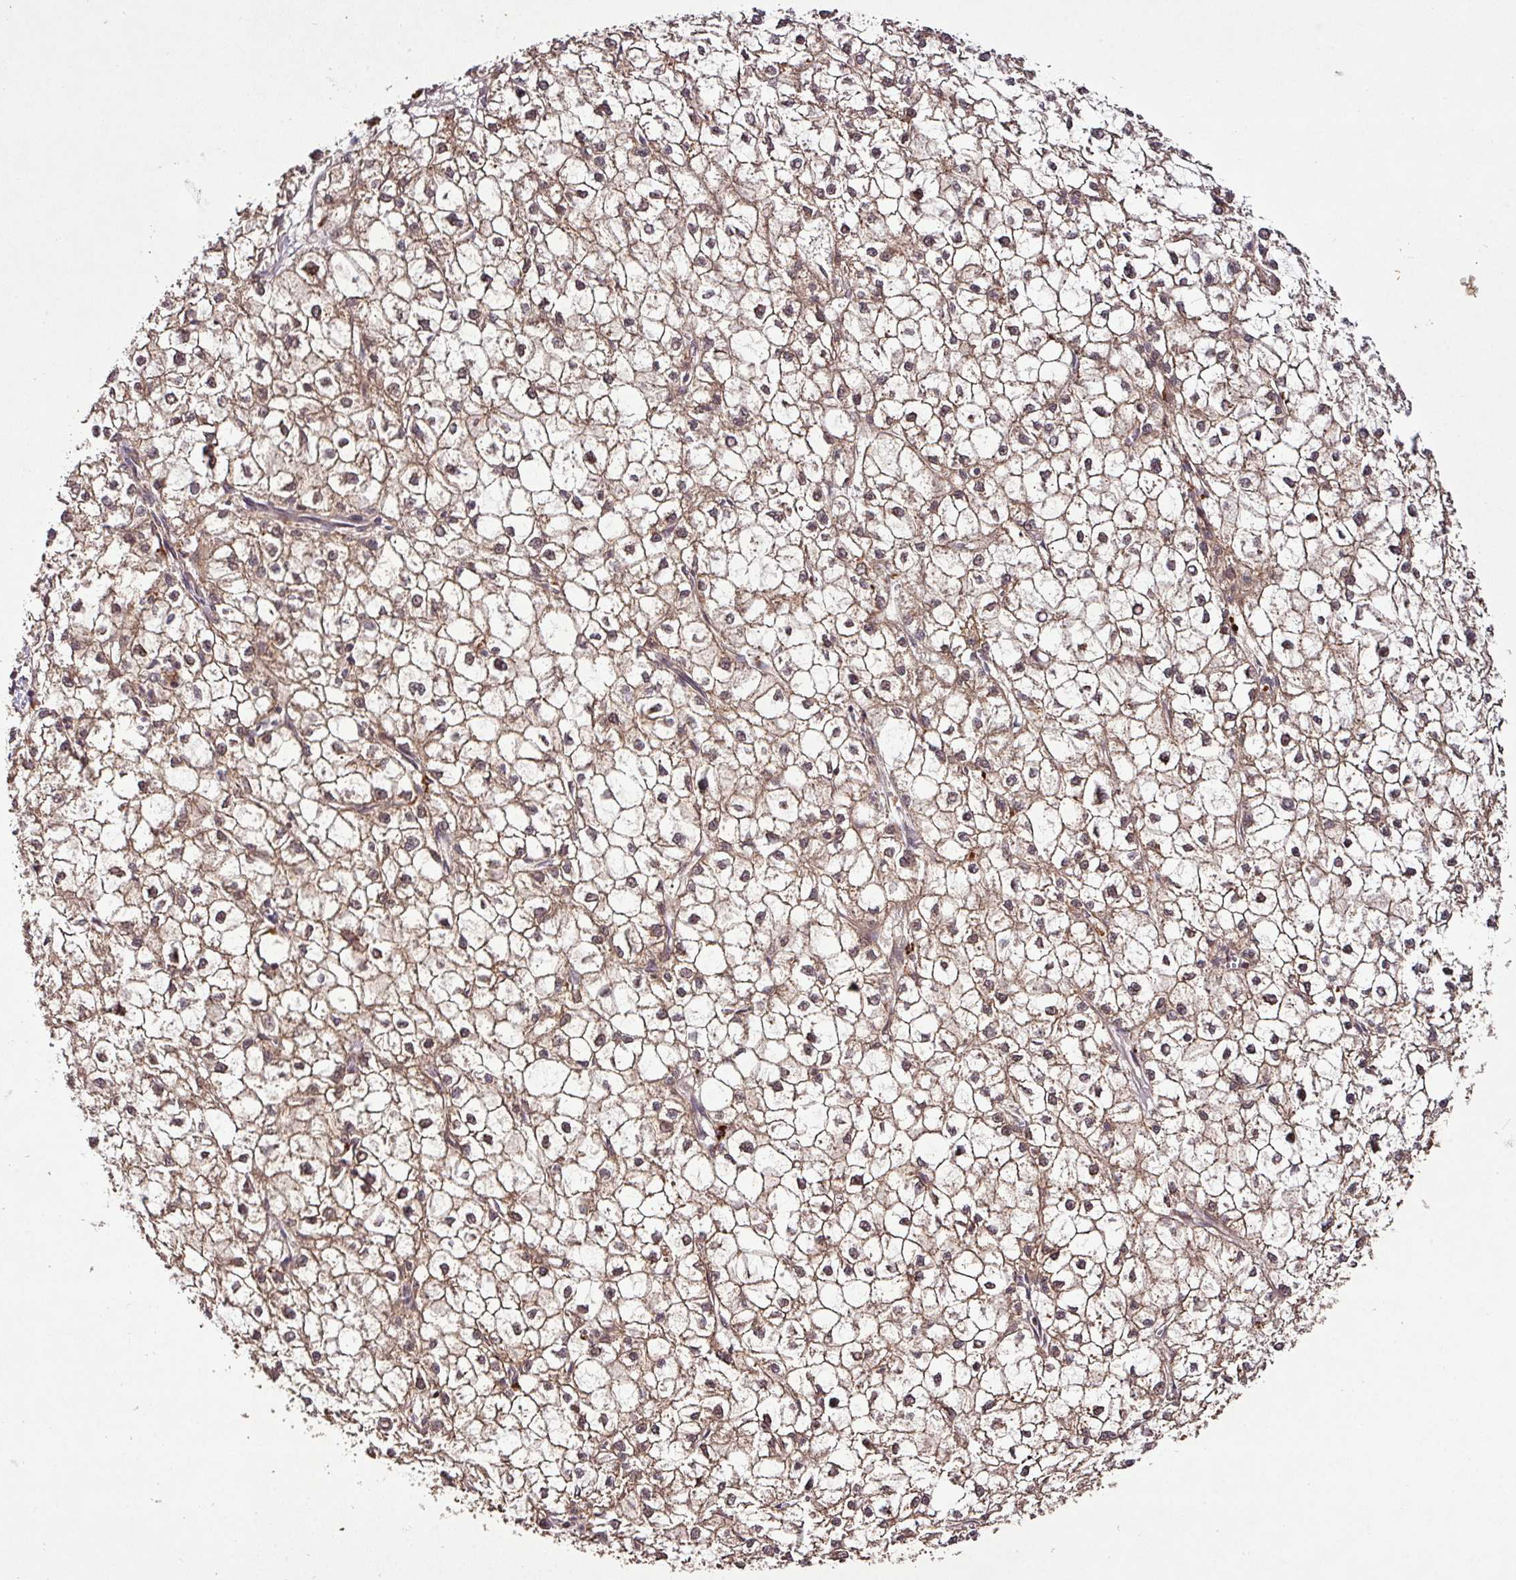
{"staining": {"intensity": "weak", "quantity": "25%-75%", "location": "nuclear"}, "tissue": "liver cancer", "cell_type": "Tumor cells", "image_type": "cancer", "snomed": [{"axis": "morphology", "description": "Carcinoma, Hepatocellular, NOS"}, {"axis": "topography", "description": "Liver"}], "caption": "A photomicrograph of liver hepatocellular carcinoma stained for a protein exhibits weak nuclear brown staining in tumor cells. The staining is performed using DAB brown chromogen to label protein expression. The nuclei are counter-stained blue using hematoxylin.", "gene": "FAIM", "patient": {"sex": "female", "age": 43}}